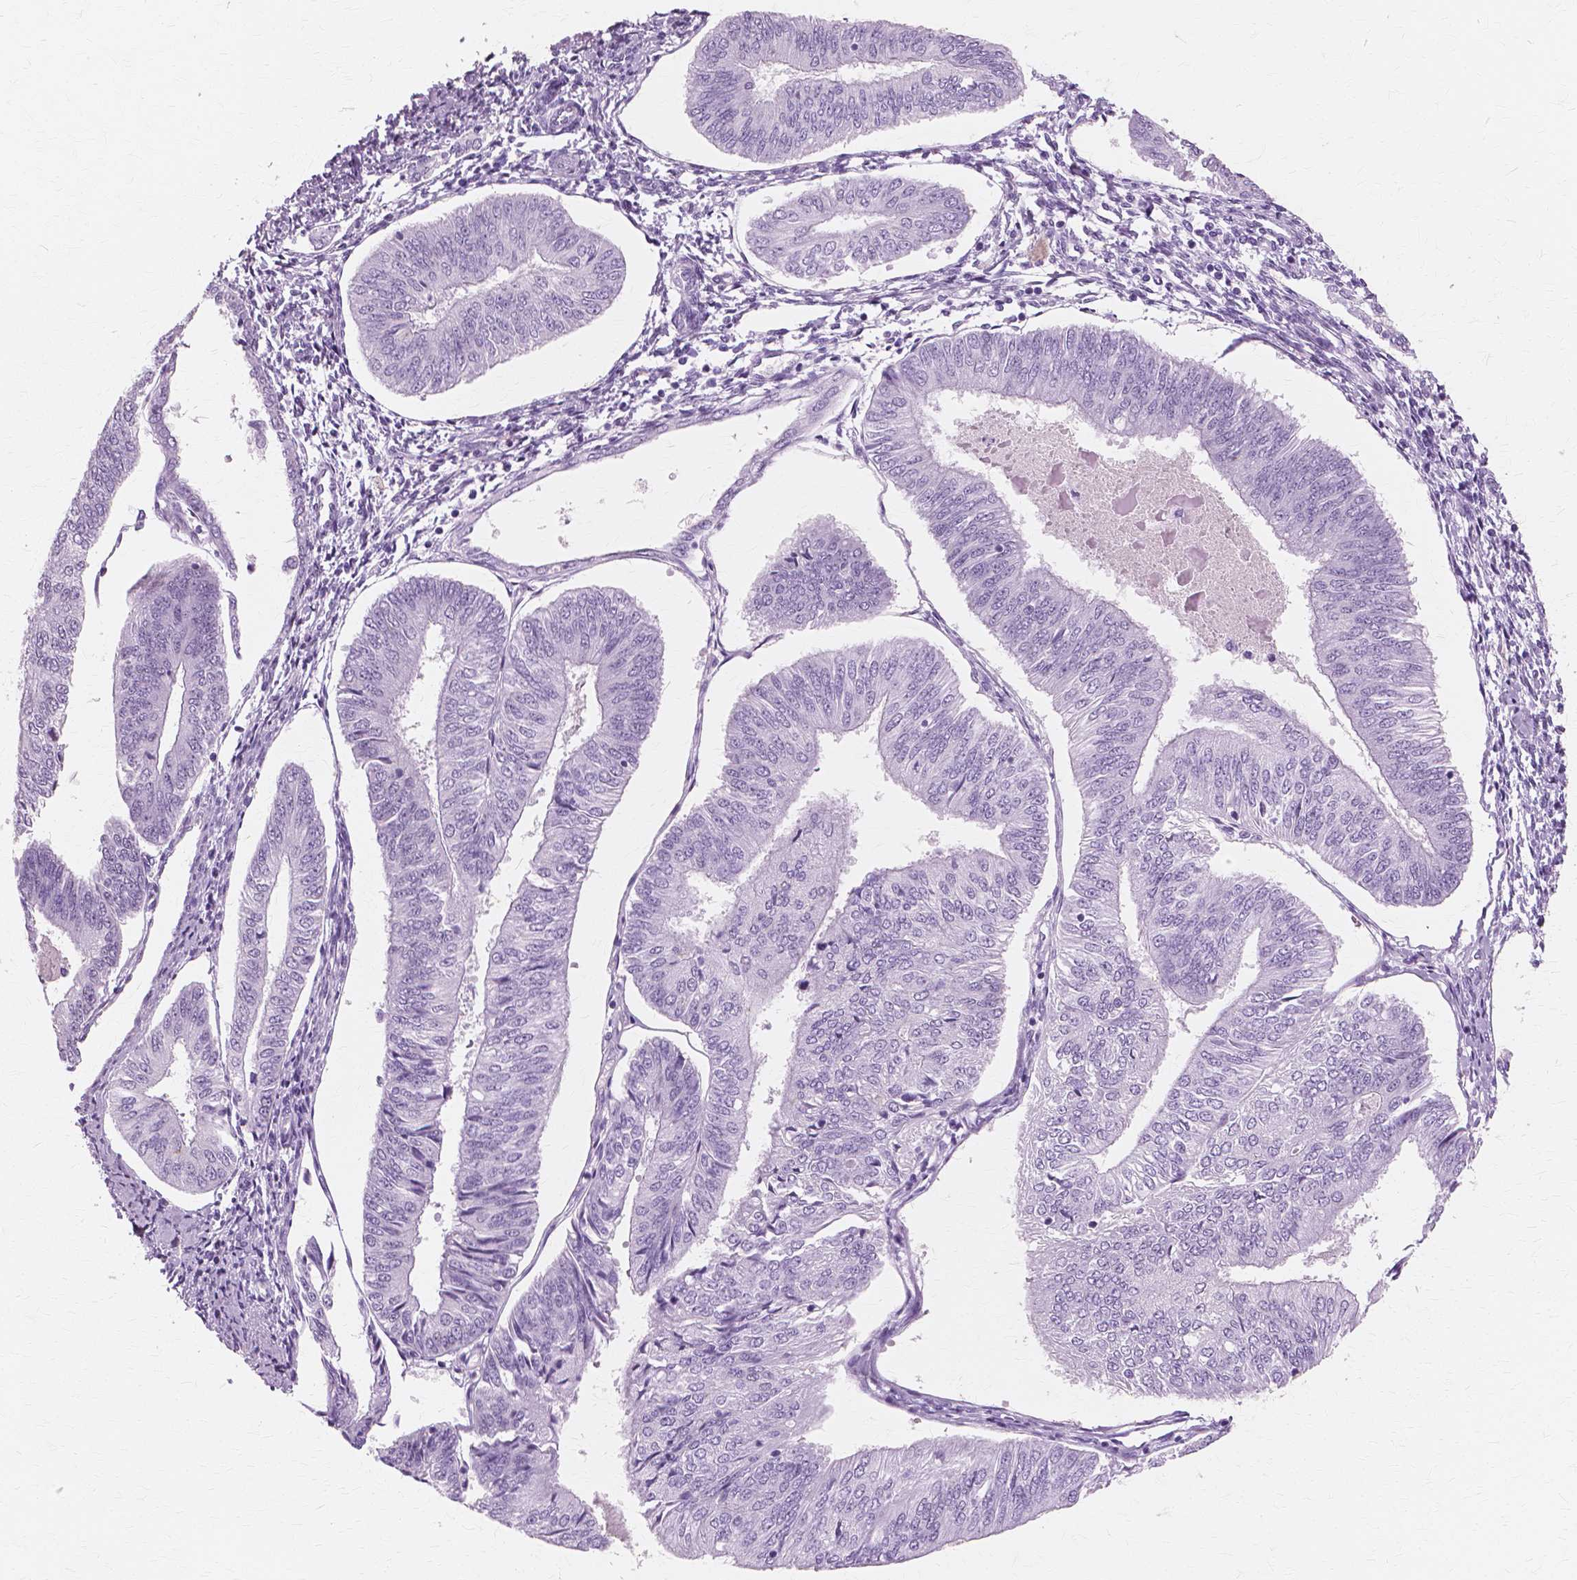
{"staining": {"intensity": "negative", "quantity": "none", "location": "none"}, "tissue": "endometrial cancer", "cell_type": "Tumor cells", "image_type": "cancer", "snomed": [{"axis": "morphology", "description": "Adenocarcinoma, NOS"}, {"axis": "topography", "description": "Endometrium"}], "caption": "Tumor cells show no significant protein expression in endometrial cancer (adenocarcinoma).", "gene": "SFTPD", "patient": {"sex": "female", "age": 58}}